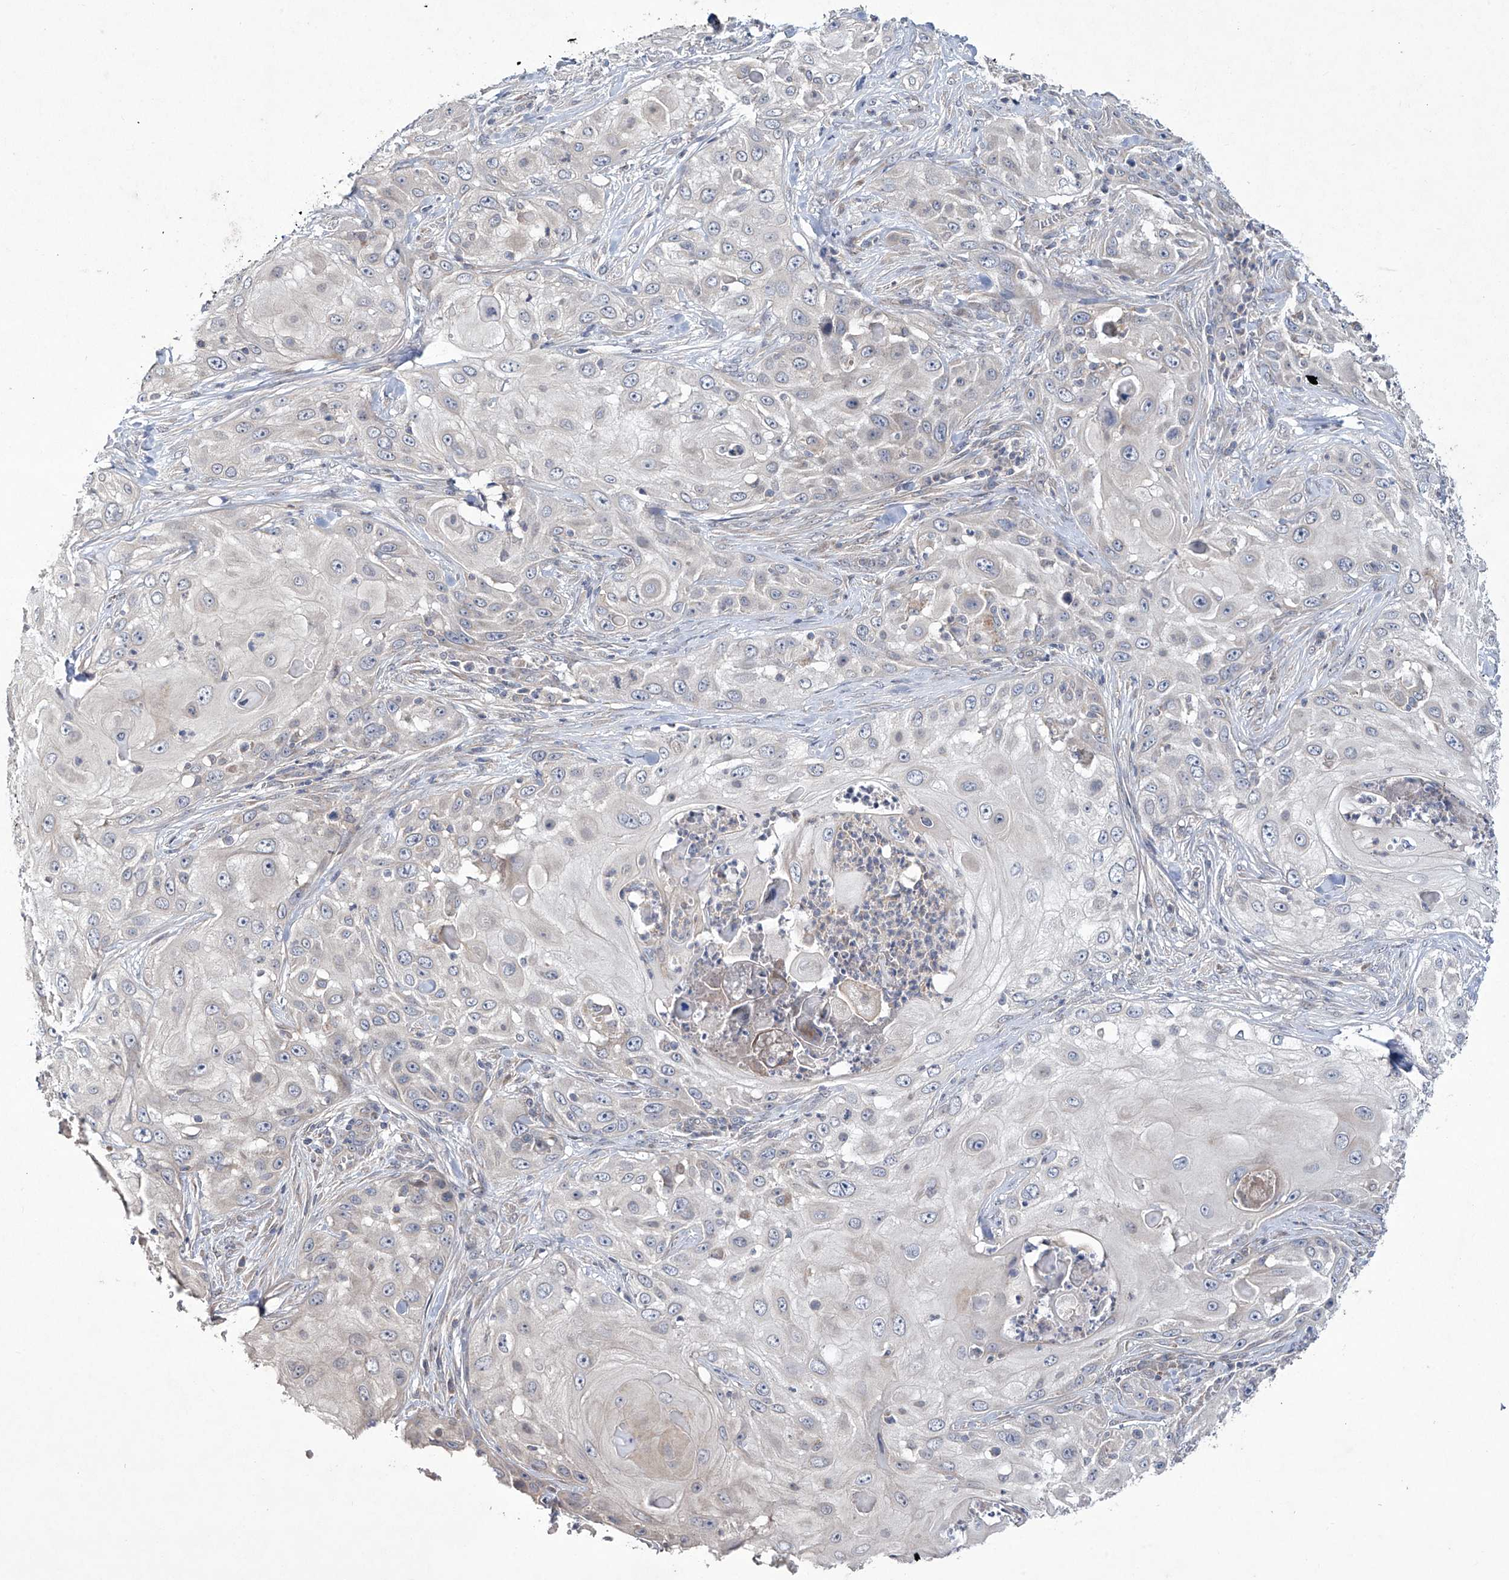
{"staining": {"intensity": "negative", "quantity": "none", "location": "none"}, "tissue": "skin cancer", "cell_type": "Tumor cells", "image_type": "cancer", "snomed": [{"axis": "morphology", "description": "Squamous cell carcinoma, NOS"}, {"axis": "topography", "description": "Skin"}], "caption": "Immunohistochemical staining of human skin cancer reveals no significant staining in tumor cells.", "gene": "TRIM60", "patient": {"sex": "female", "age": 44}}